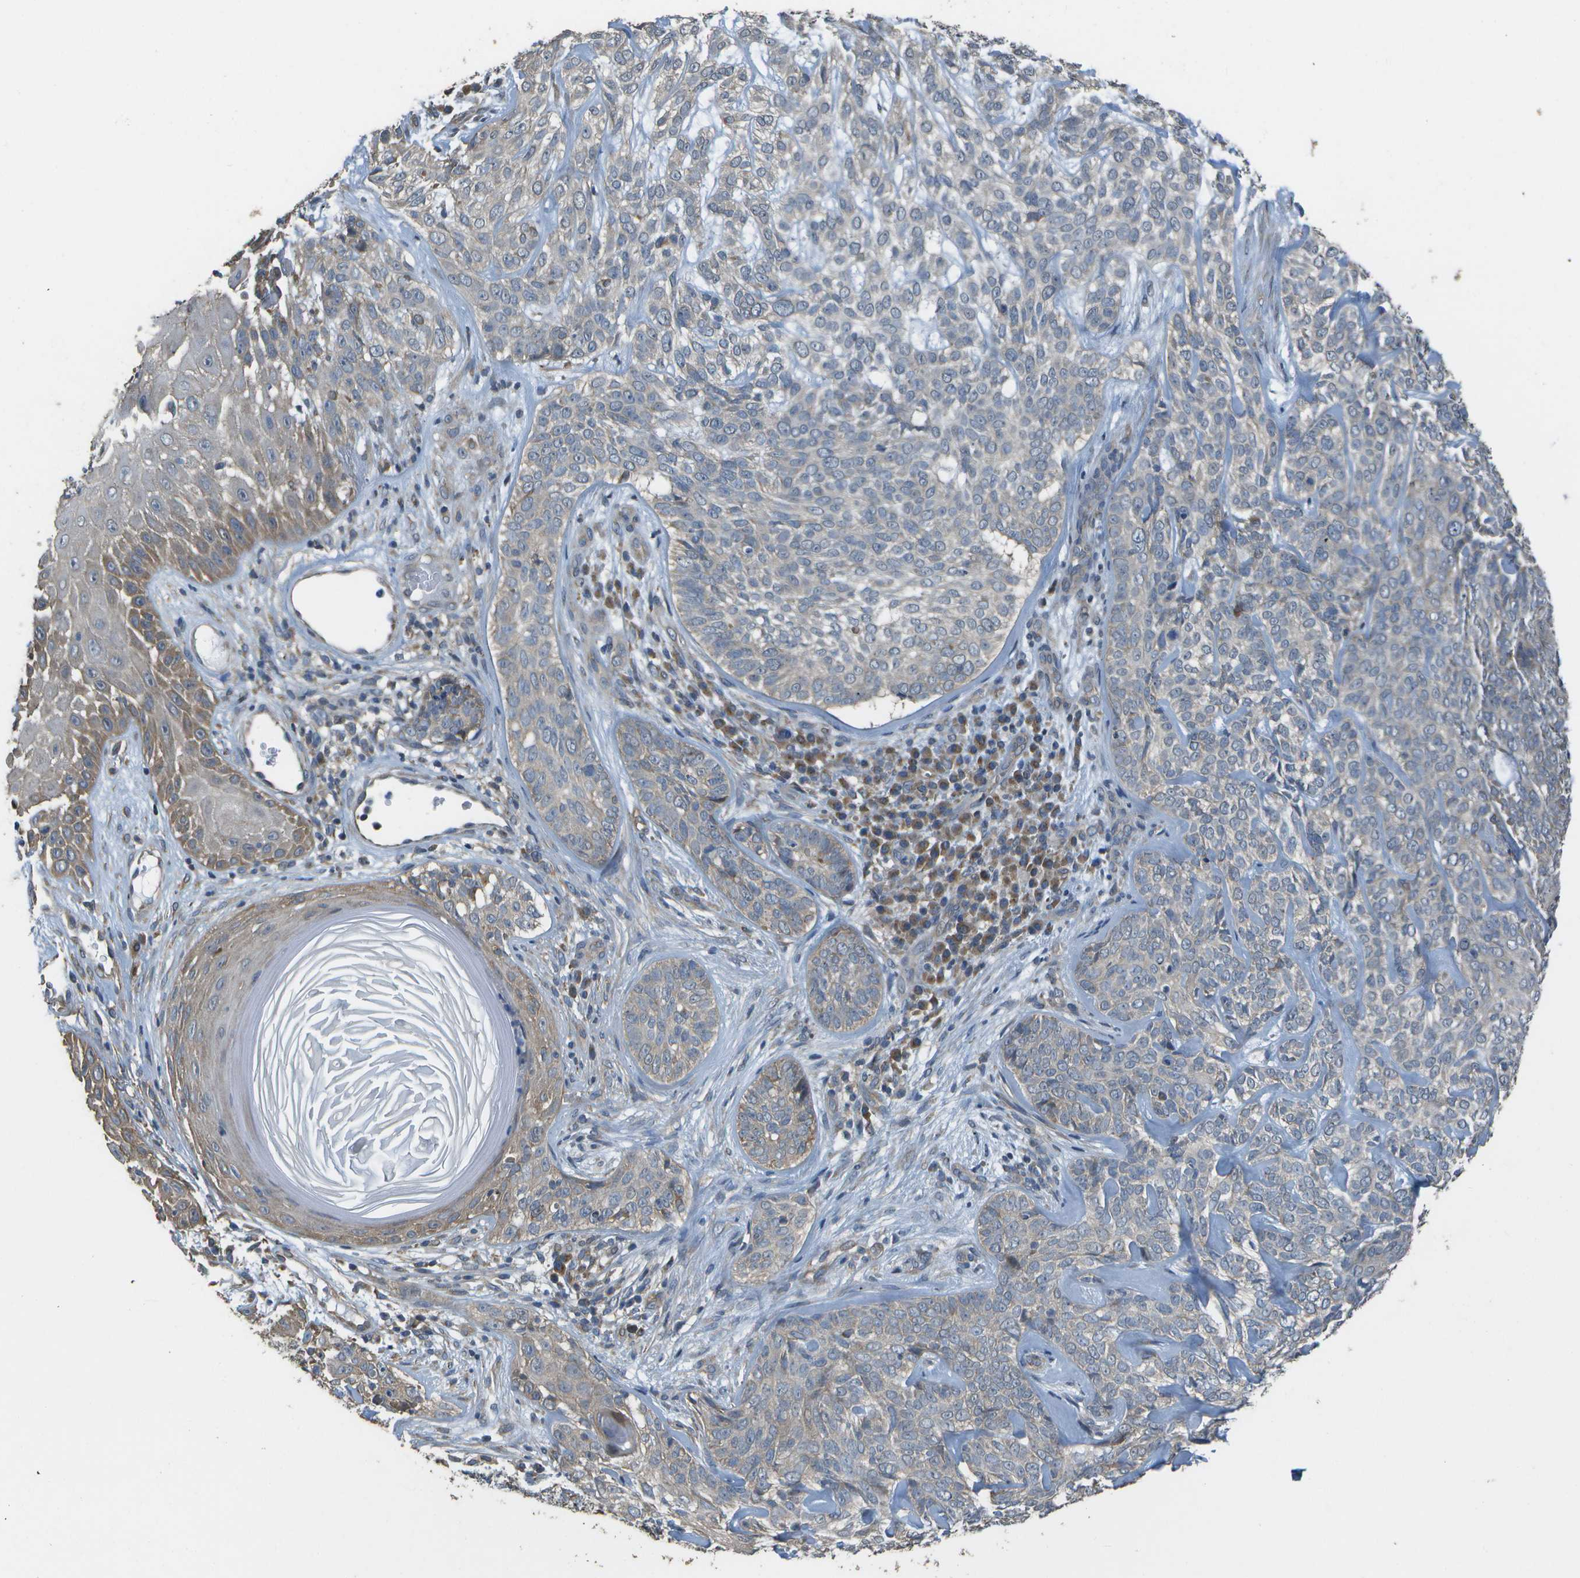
{"staining": {"intensity": "weak", "quantity": "<25%", "location": "cytoplasmic/membranous"}, "tissue": "skin cancer", "cell_type": "Tumor cells", "image_type": "cancer", "snomed": [{"axis": "morphology", "description": "Basal cell carcinoma"}, {"axis": "topography", "description": "Skin"}], "caption": "Immunohistochemistry micrograph of neoplastic tissue: skin basal cell carcinoma stained with DAB exhibits no significant protein staining in tumor cells. (DAB (3,3'-diaminobenzidine) immunohistochemistry with hematoxylin counter stain).", "gene": "CLNS1A", "patient": {"sex": "male", "age": 72}}